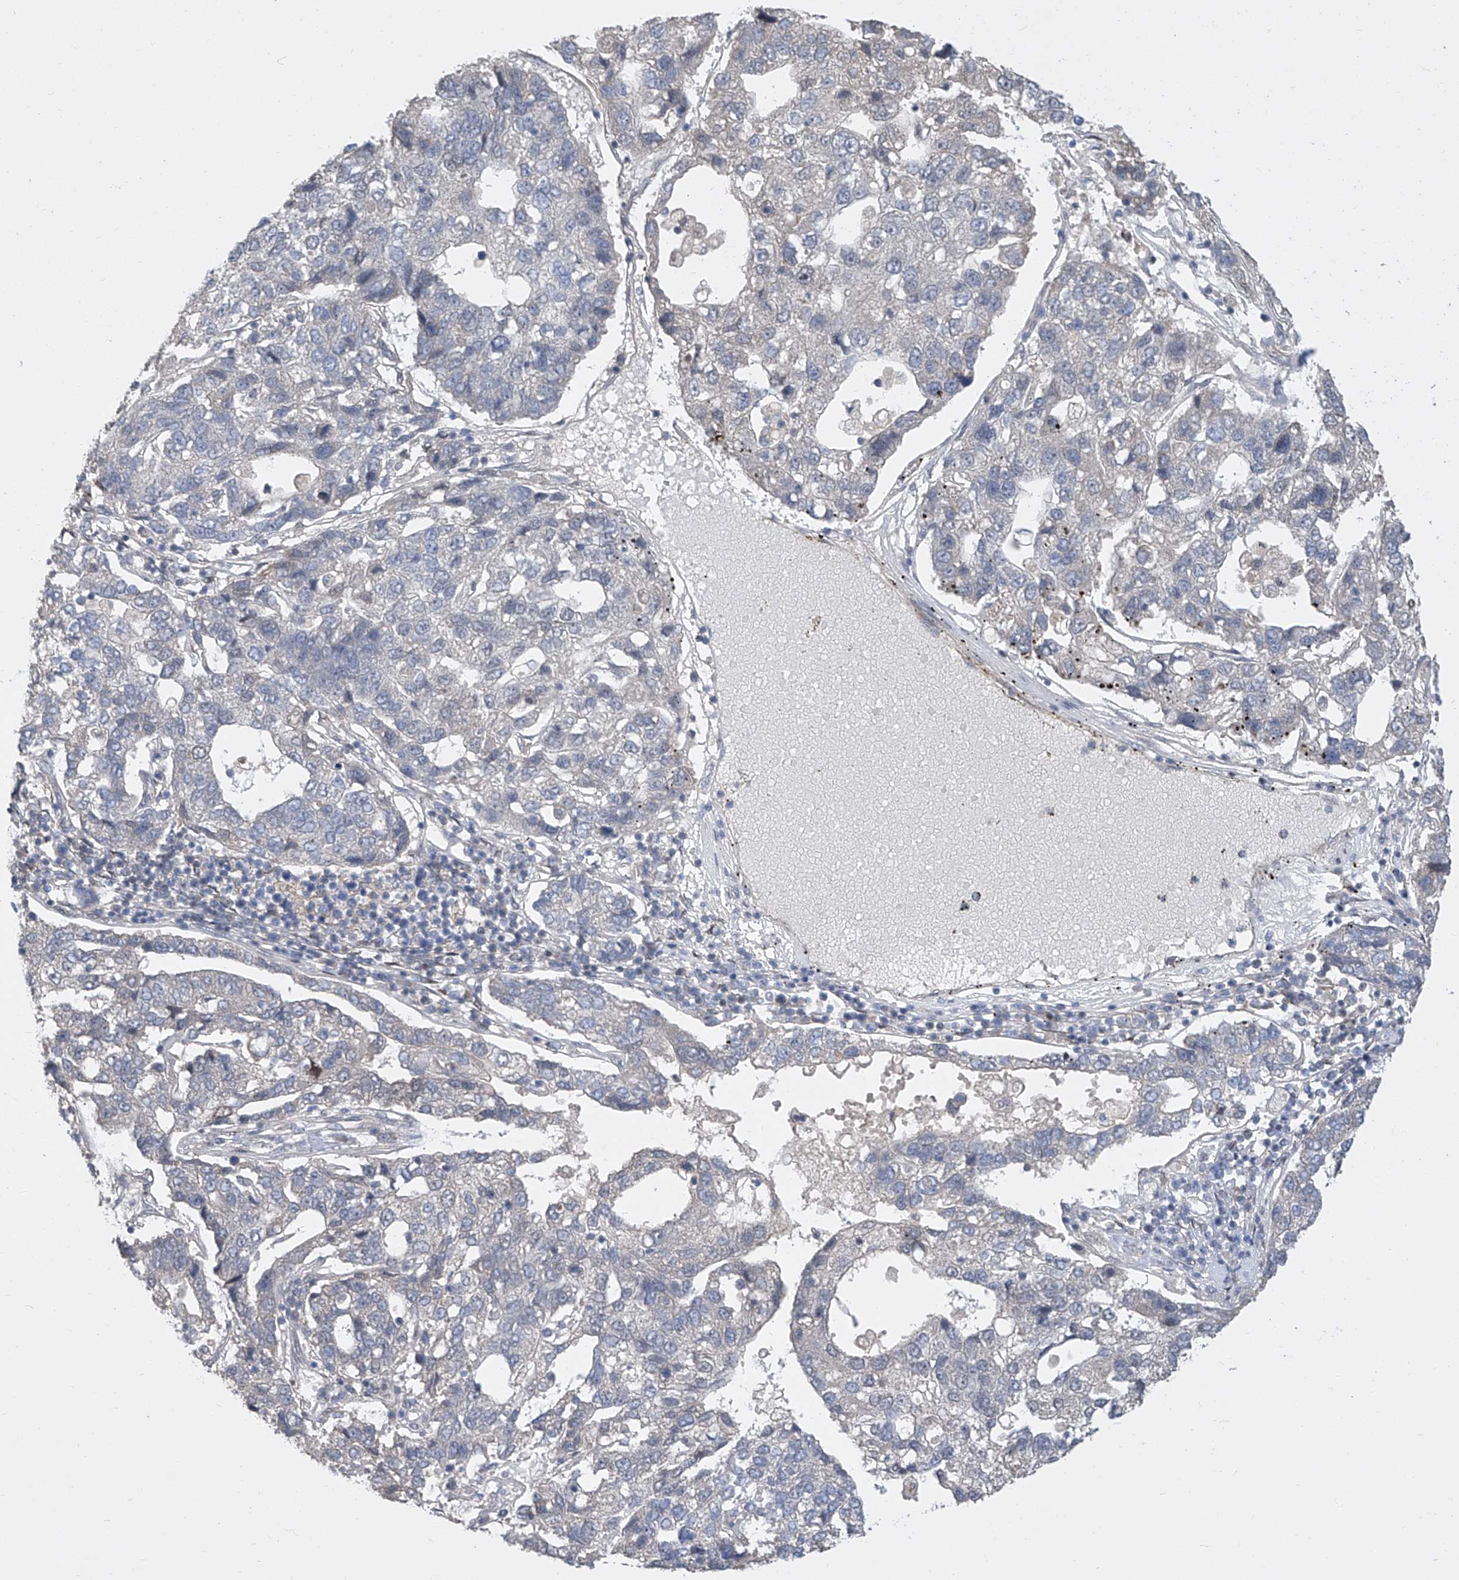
{"staining": {"intensity": "negative", "quantity": "none", "location": "none"}, "tissue": "pancreatic cancer", "cell_type": "Tumor cells", "image_type": "cancer", "snomed": [{"axis": "morphology", "description": "Adenocarcinoma, NOS"}, {"axis": "topography", "description": "Pancreas"}], "caption": "Immunohistochemistry histopathology image of neoplastic tissue: human adenocarcinoma (pancreatic) stained with DAB exhibits no significant protein expression in tumor cells.", "gene": "CETN2", "patient": {"sex": "female", "age": 61}}